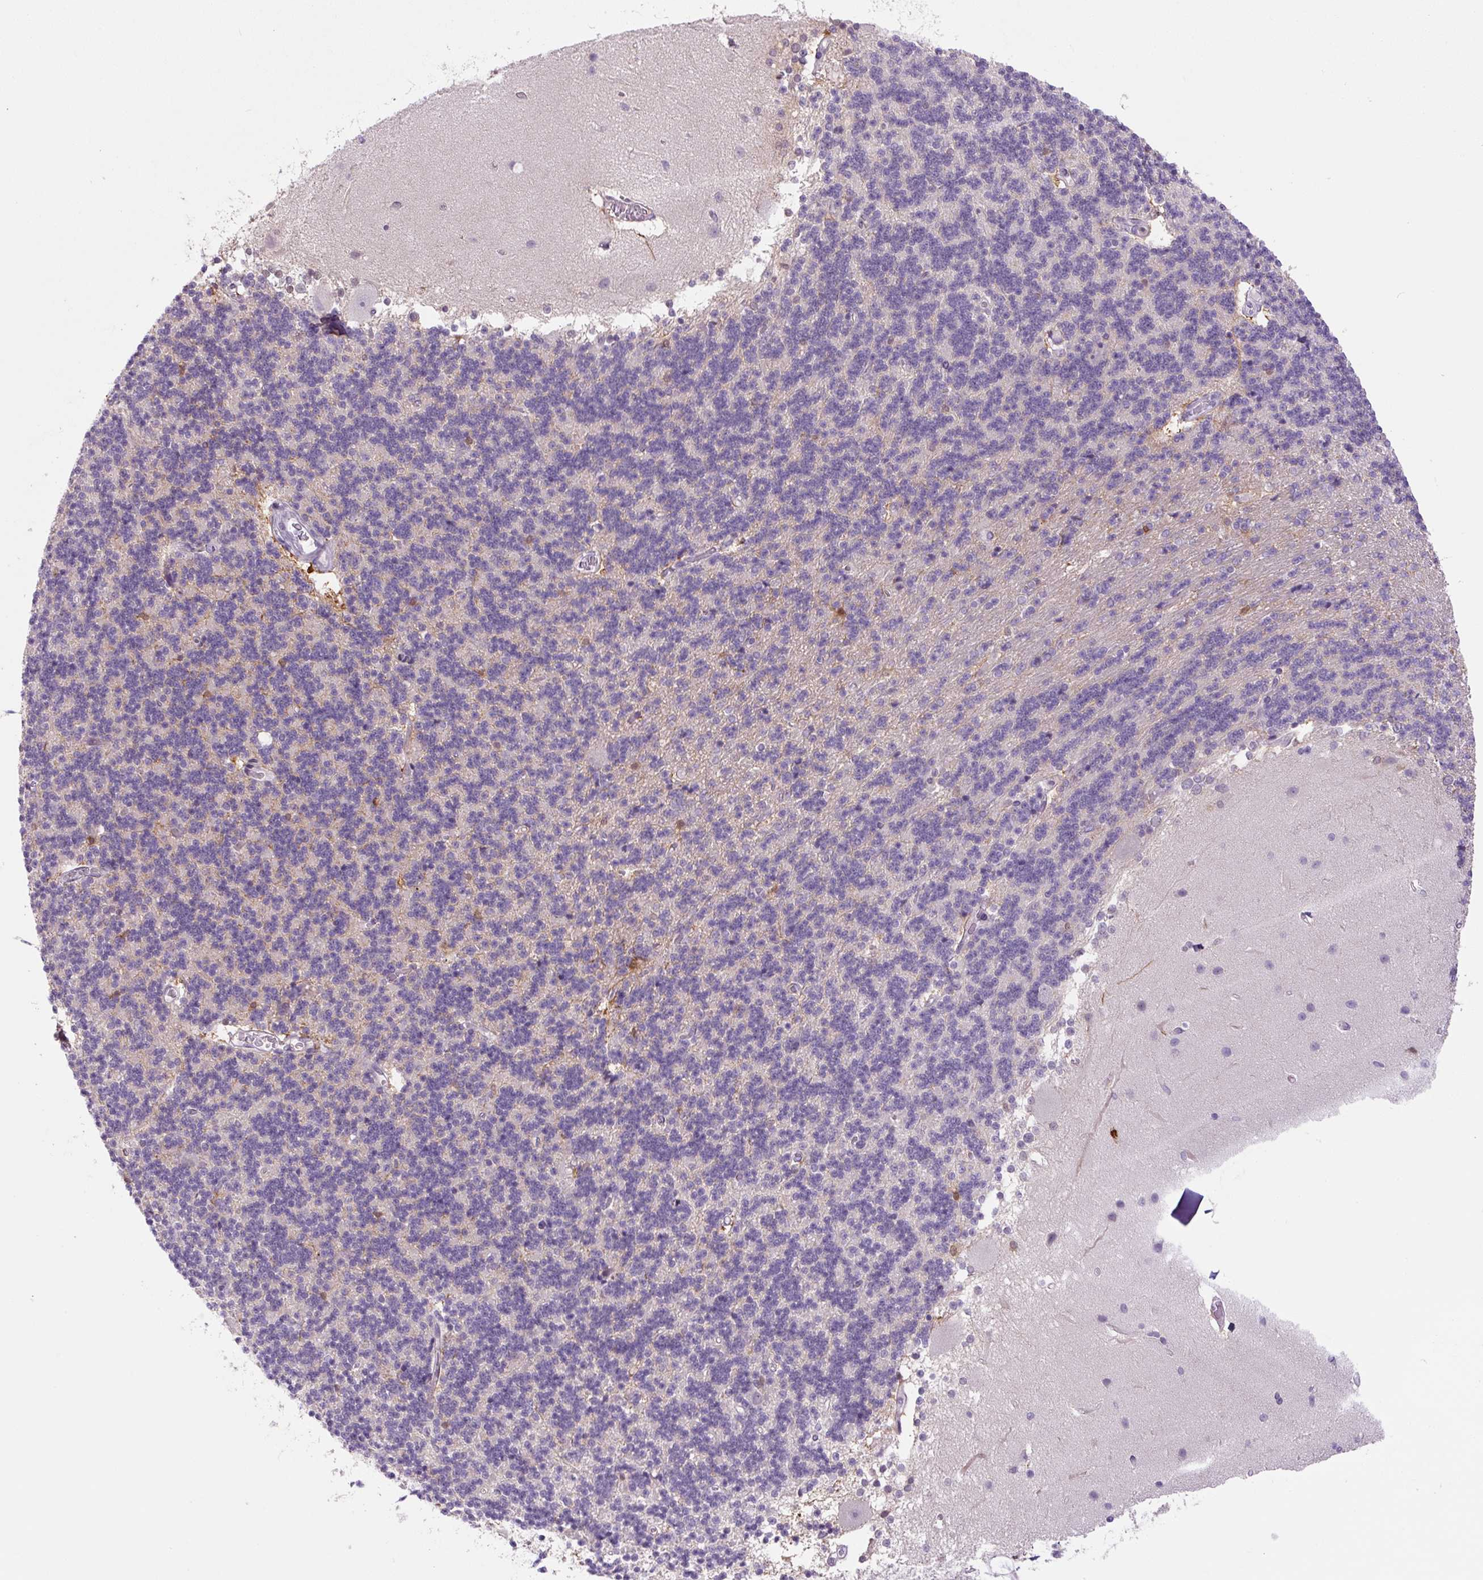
{"staining": {"intensity": "negative", "quantity": "none", "location": "none"}, "tissue": "cerebellum", "cell_type": "Cells in granular layer", "image_type": "normal", "snomed": [{"axis": "morphology", "description": "Normal tissue, NOS"}, {"axis": "topography", "description": "Cerebellum"}], "caption": "Immunohistochemistry histopathology image of benign cerebellum: cerebellum stained with DAB (3,3'-diaminobenzidine) shows no significant protein positivity in cells in granular layer.", "gene": "RYBP", "patient": {"sex": "female", "age": 54}}